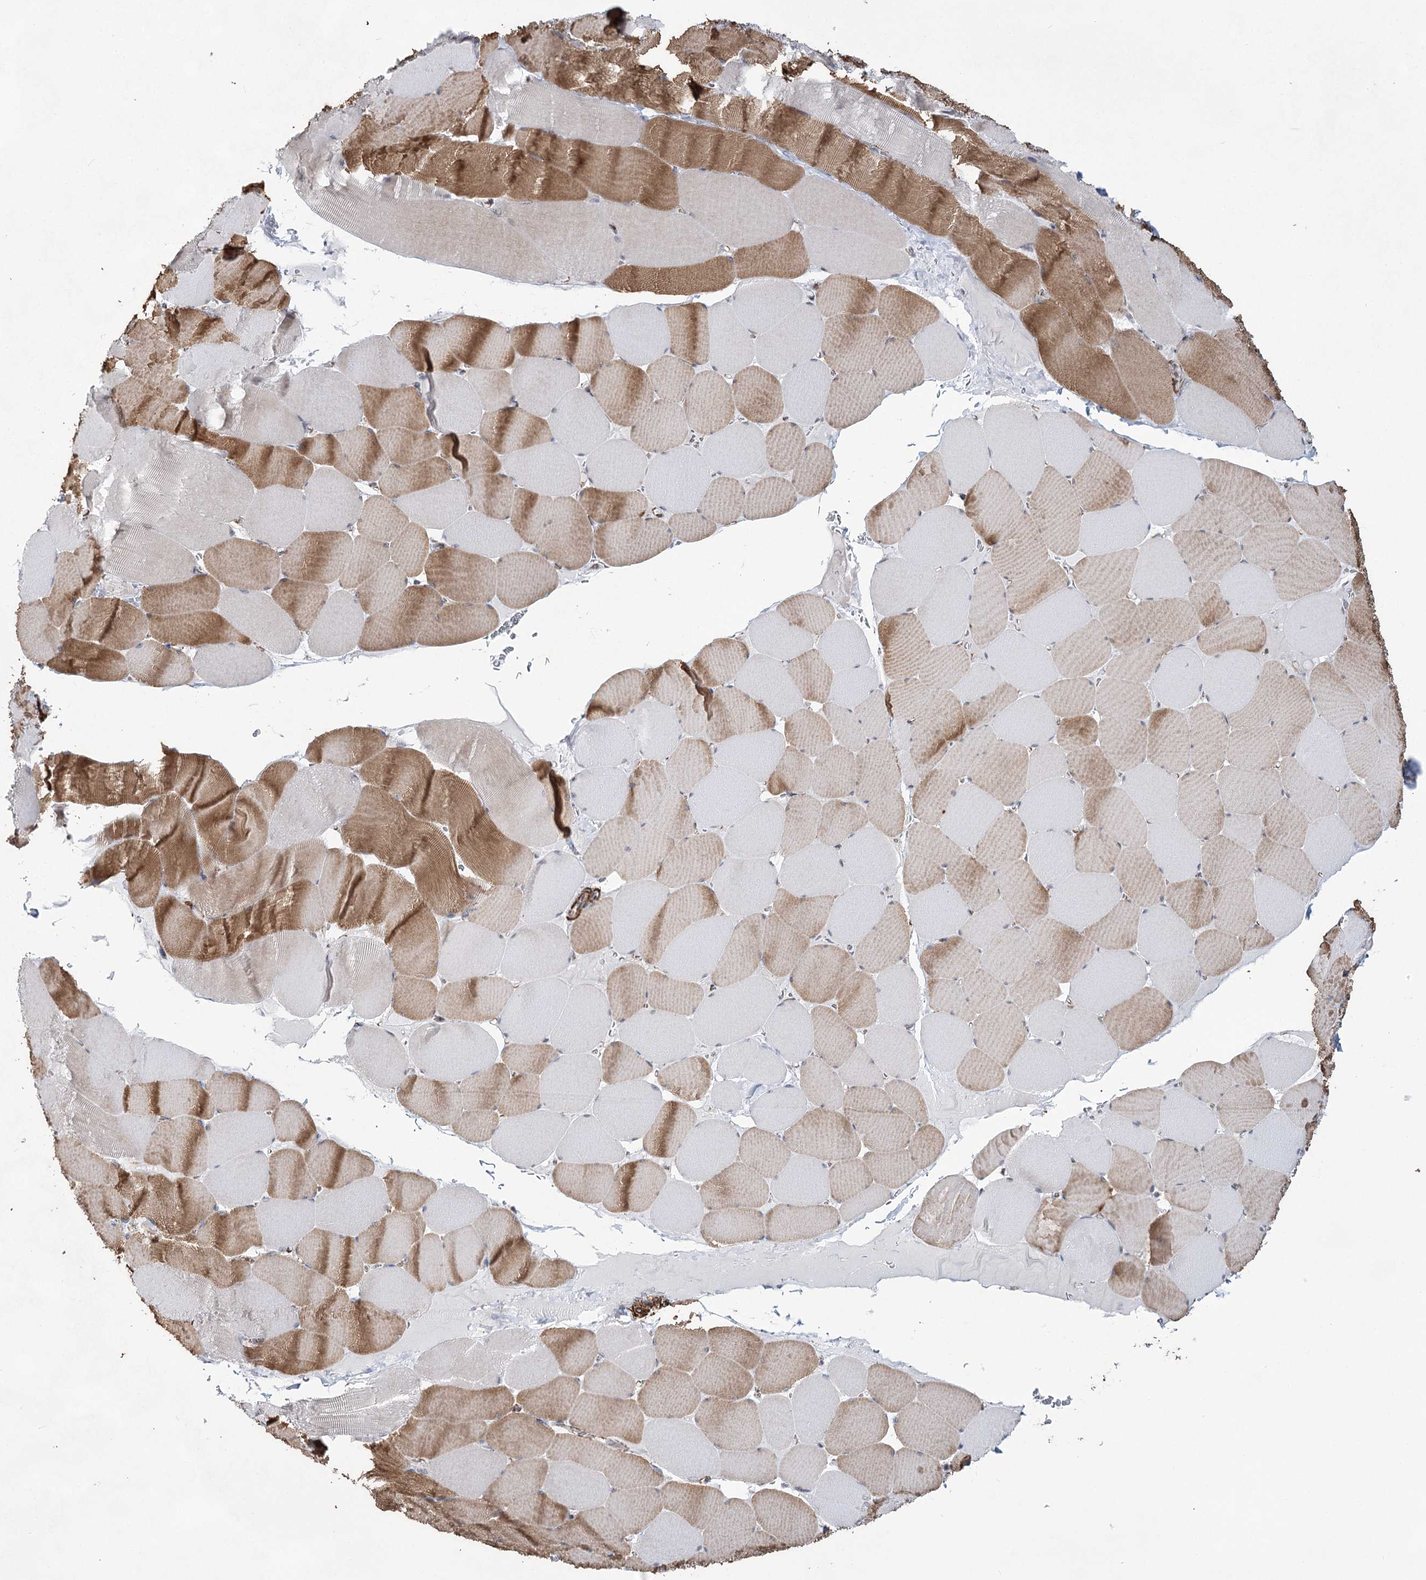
{"staining": {"intensity": "moderate", "quantity": "25%-75%", "location": "cytoplasmic/membranous"}, "tissue": "skeletal muscle", "cell_type": "Myocytes", "image_type": "normal", "snomed": [{"axis": "morphology", "description": "Normal tissue, NOS"}, {"axis": "topography", "description": "Skeletal muscle"}], "caption": "Myocytes exhibit moderate cytoplasmic/membranous positivity in approximately 25%-75% of cells in normal skeletal muscle. Immunohistochemistry (ihc) stains the protein of interest in brown and the nuclei are stained blue.", "gene": "CWF19L1", "patient": {"sex": "male", "age": 62}}